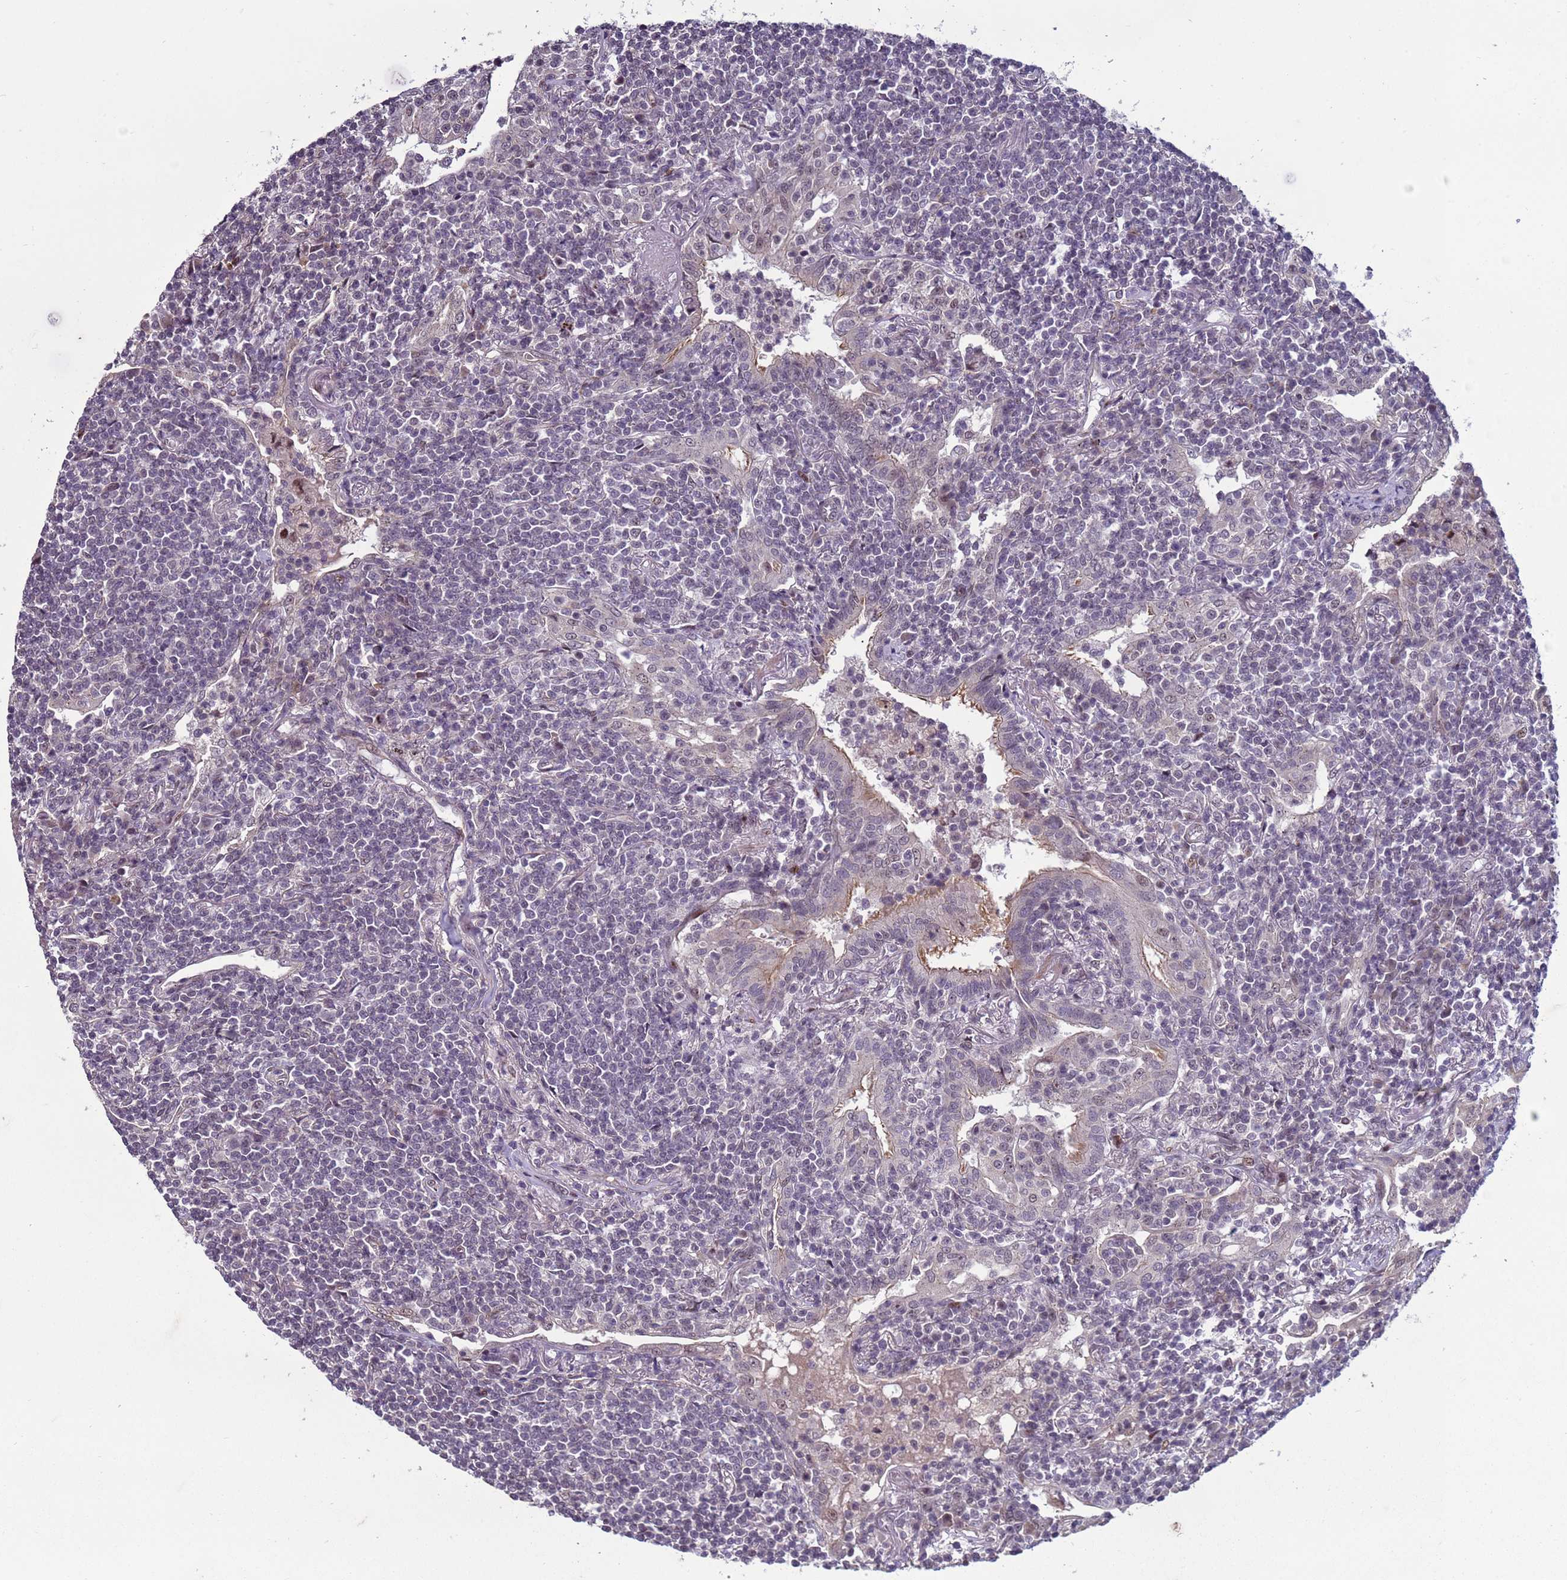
{"staining": {"intensity": "negative", "quantity": "none", "location": "none"}, "tissue": "lymphoma", "cell_type": "Tumor cells", "image_type": "cancer", "snomed": [{"axis": "morphology", "description": "Malignant lymphoma, non-Hodgkin's type, Low grade"}, {"axis": "topography", "description": "Lung"}], "caption": "DAB (3,3'-diaminobenzidine) immunohistochemical staining of low-grade malignant lymphoma, non-Hodgkin's type shows no significant expression in tumor cells.", "gene": "SHC3", "patient": {"sex": "female", "age": 71}}